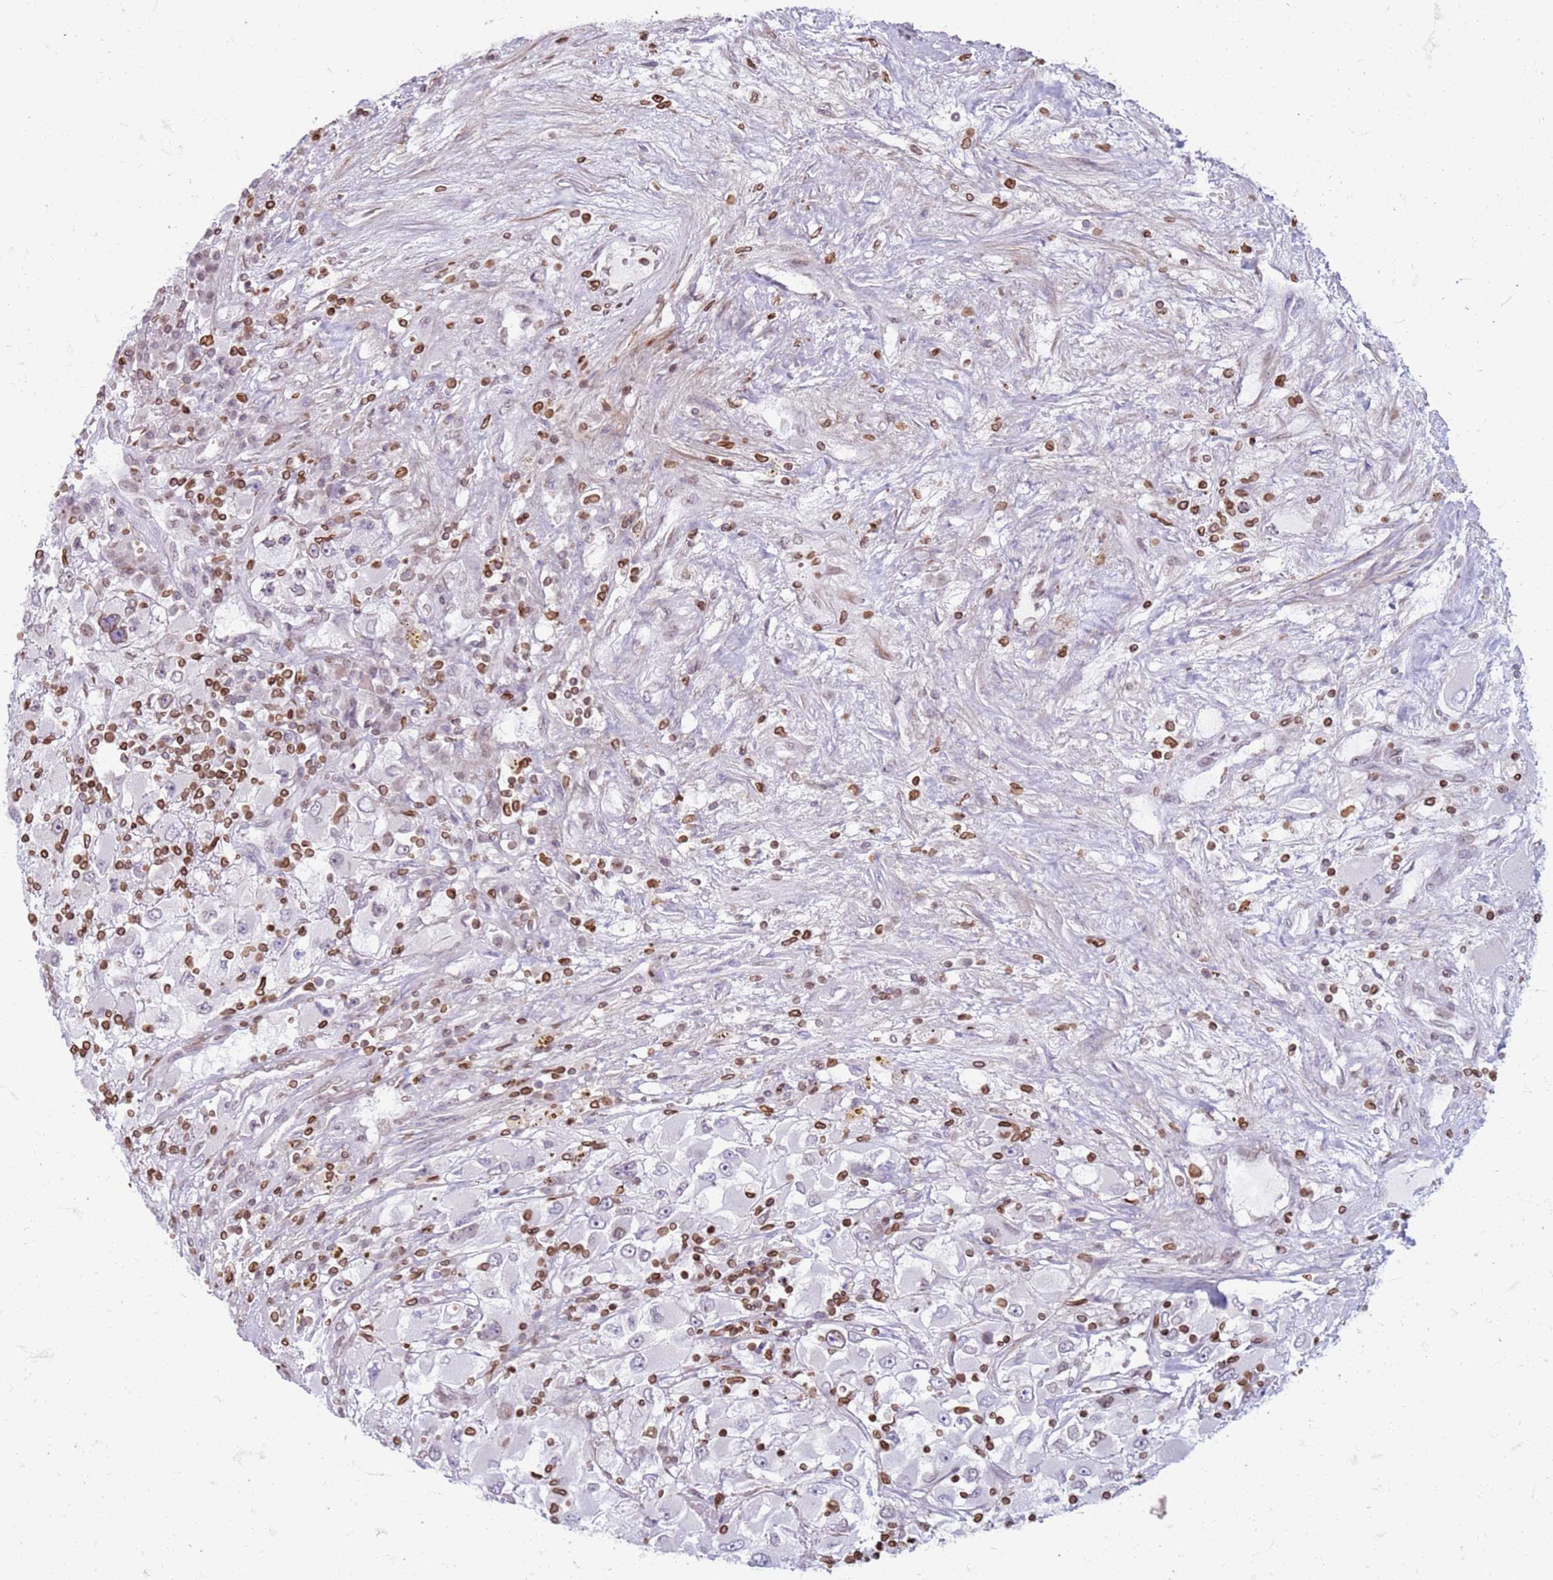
{"staining": {"intensity": "weak", "quantity": "<25%", "location": "cytoplasmic/membranous,nuclear"}, "tissue": "renal cancer", "cell_type": "Tumor cells", "image_type": "cancer", "snomed": [{"axis": "morphology", "description": "Adenocarcinoma, NOS"}, {"axis": "topography", "description": "Kidney"}], "caption": "High magnification brightfield microscopy of renal cancer (adenocarcinoma) stained with DAB (3,3'-diaminobenzidine) (brown) and counterstained with hematoxylin (blue): tumor cells show no significant positivity.", "gene": "METTL25B", "patient": {"sex": "female", "age": 52}}